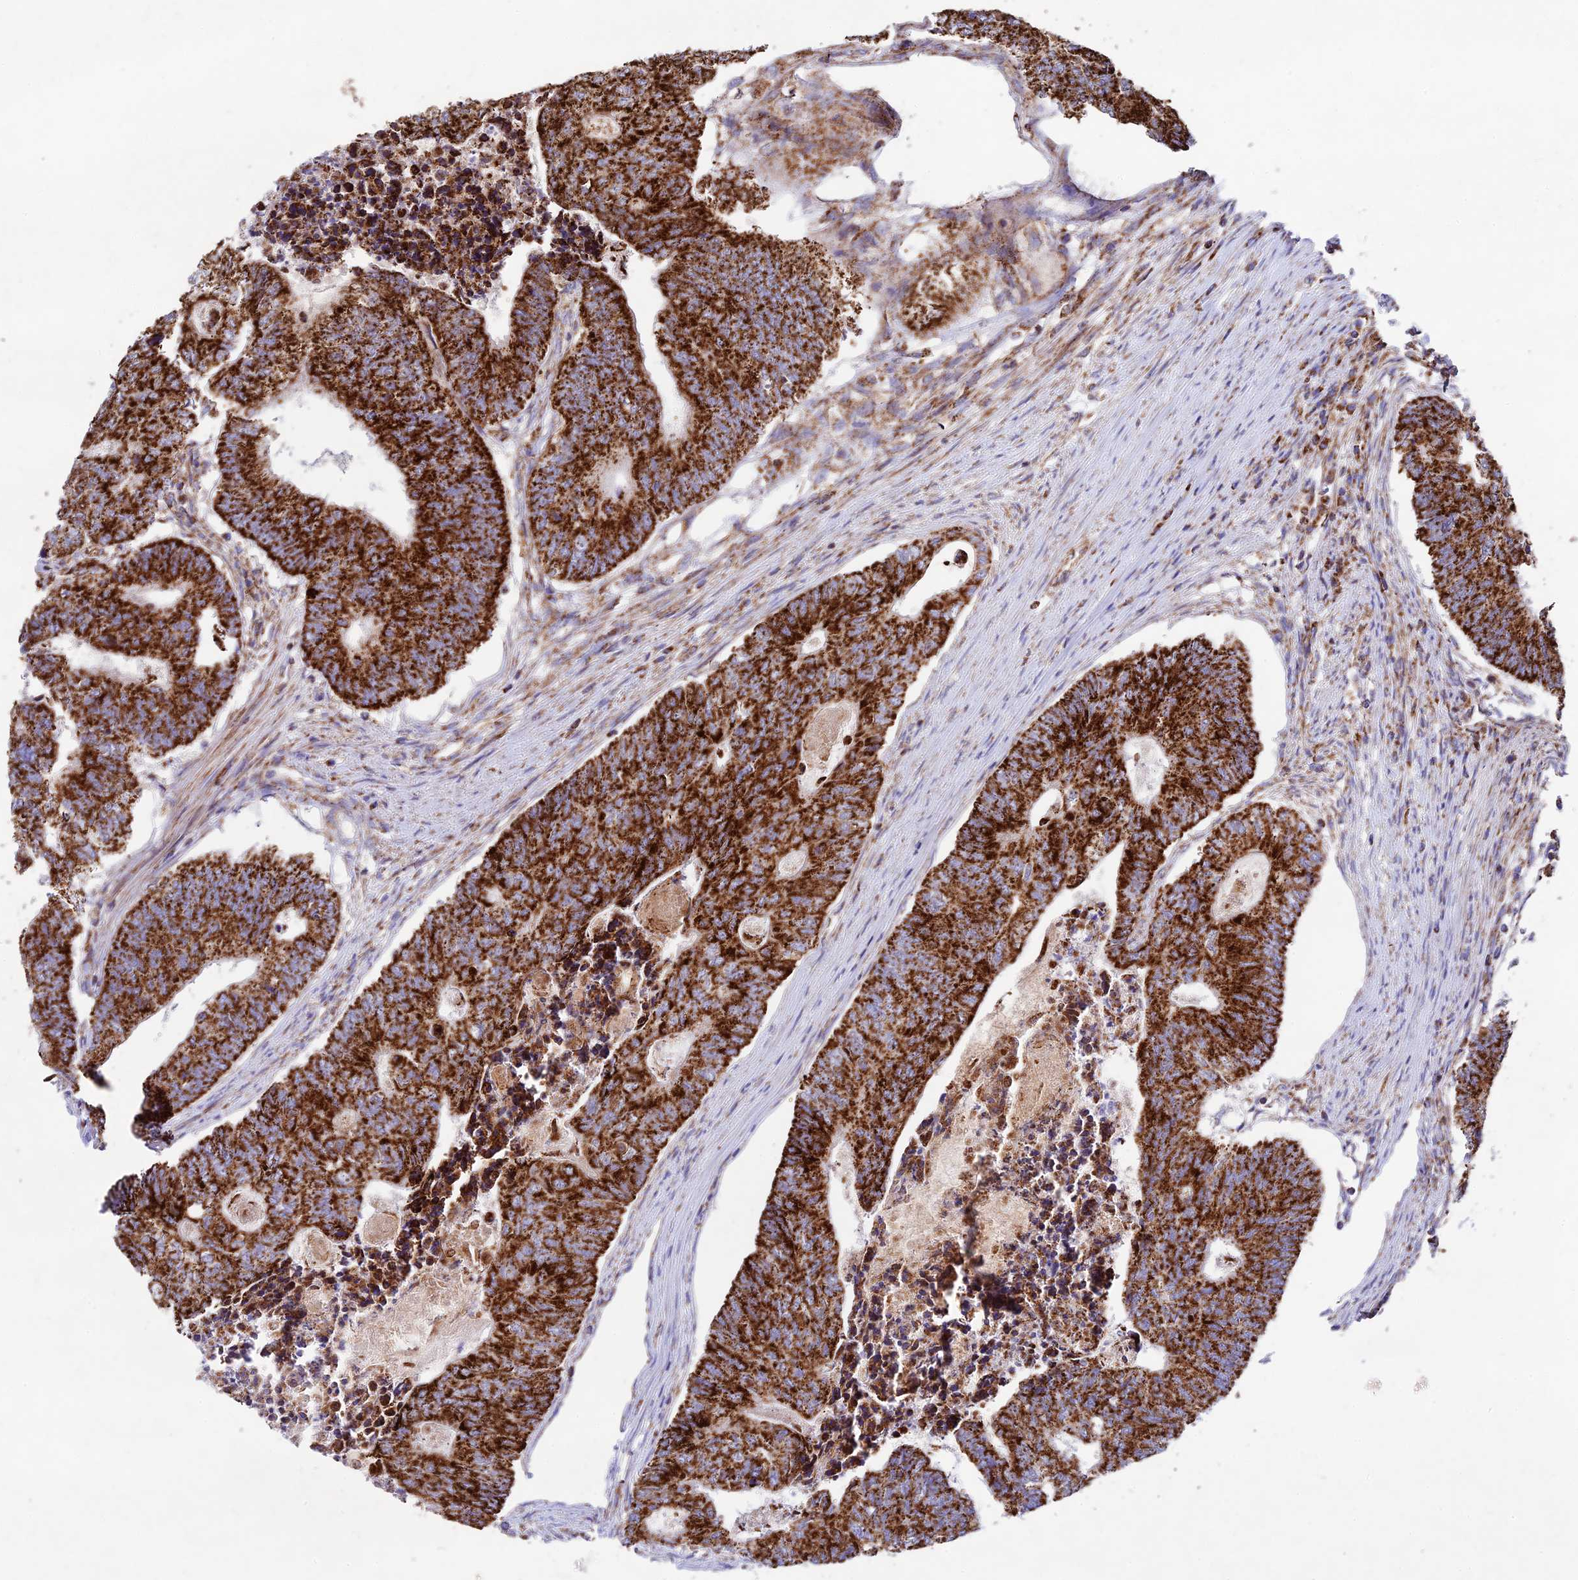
{"staining": {"intensity": "strong", "quantity": ">75%", "location": "cytoplasmic/membranous"}, "tissue": "colorectal cancer", "cell_type": "Tumor cells", "image_type": "cancer", "snomed": [{"axis": "morphology", "description": "Adenocarcinoma, NOS"}, {"axis": "topography", "description": "Colon"}], "caption": "An immunohistochemistry (IHC) micrograph of neoplastic tissue is shown. Protein staining in brown highlights strong cytoplasmic/membranous positivity in colorectal cancer within tumor cells. Immunohistochemistry (ihc) stains the protein in brown and the nuclei are stained blue.", "gene": "KHDC3L", "patient": {"sex": "female", "age": 67}}